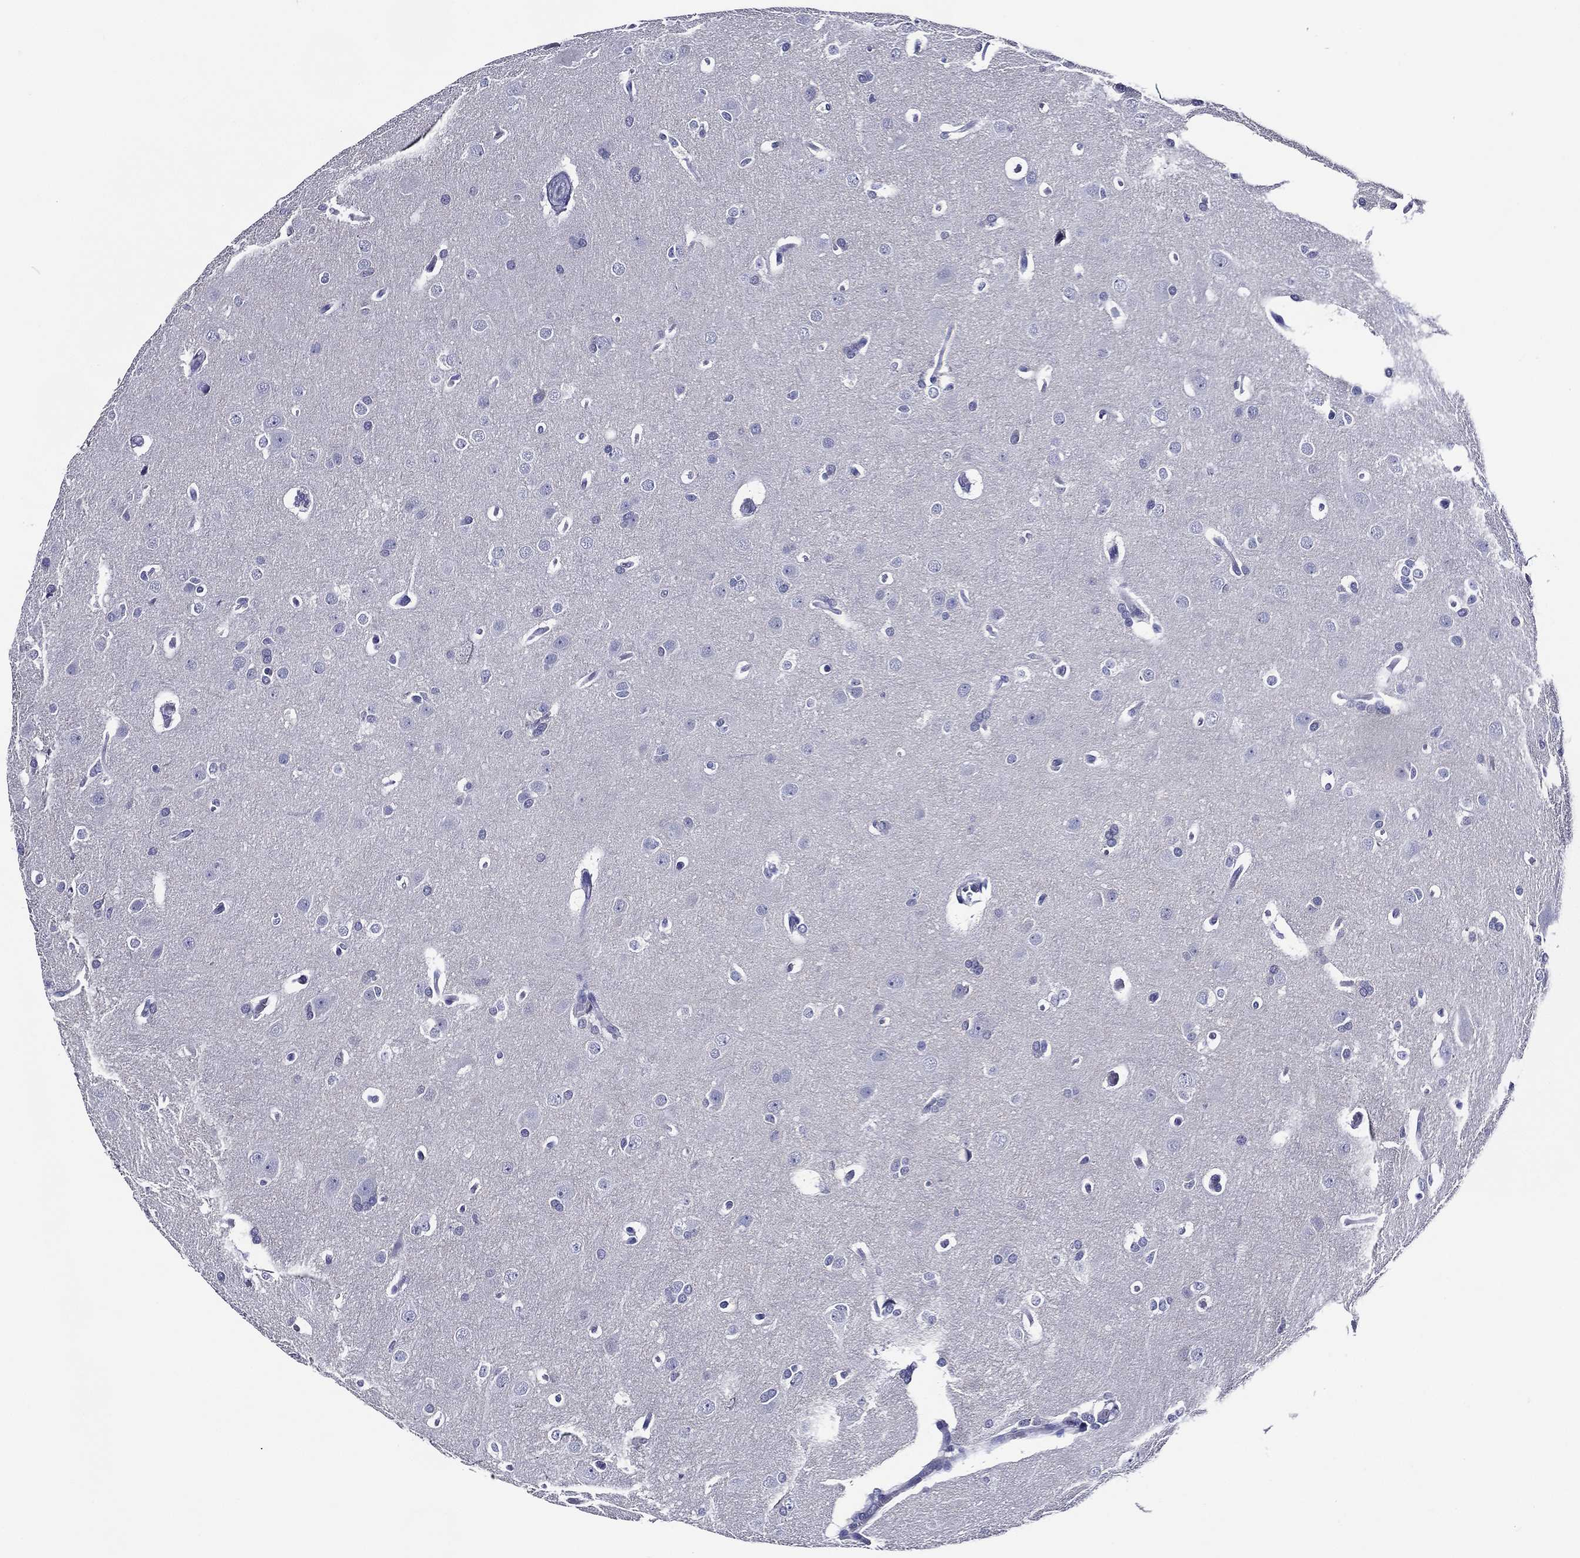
{"staining": {"intensity": "negative", "quantity": "none", "location": "none"}, "tissue": "glioma", "cell_type": "Tumor cells", "image_type": "cancer", "snomed": [{"axis": "morphology", "description": "Glioma, malignant, Low grade"}, {"axis": "topography", "description": "Brain"}], "caption": "The IHC photomicrograph has no significant expression in tumor cells of malignant glioma (low-grade) tissue. (DAB IHC, high magnification).", "gene": "ACE2", "patient": {"sex": "female", "age": 32}}